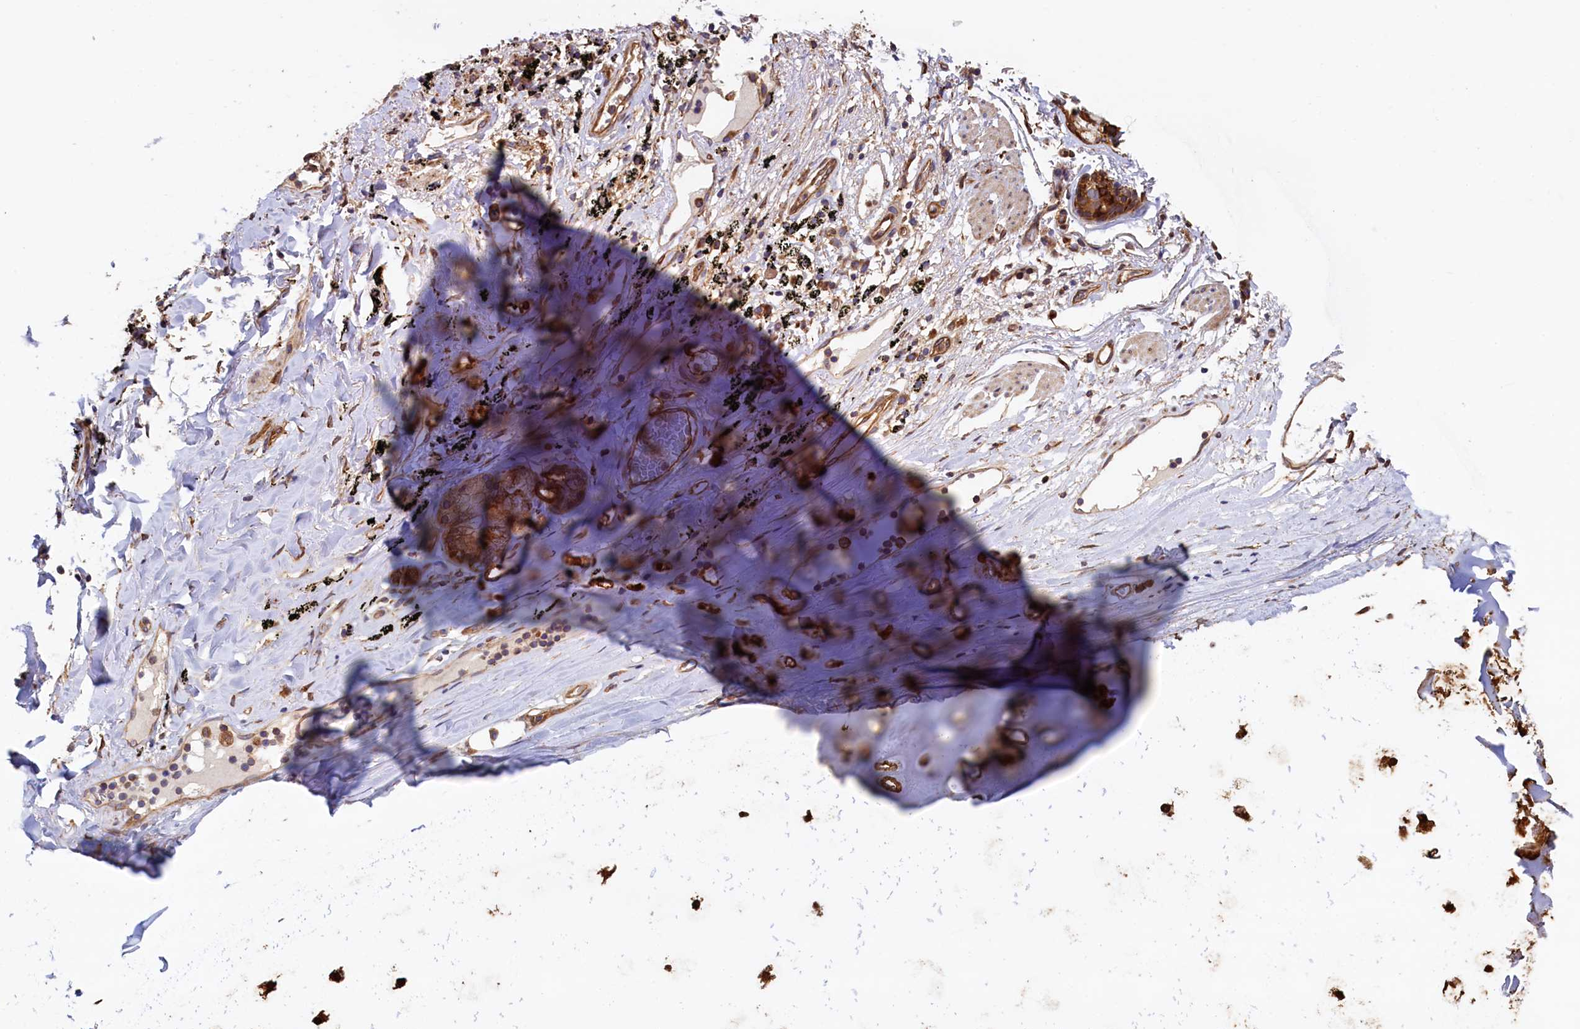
{"staining": {"intensity": "negative", "quantity": "none", "location": "none"}, "tissue": "adipose tissue", "cell_type": "Adipocytes", "image_type": "normal", "snomed": [{"axis": "morphology", "description": "Normal tissue, NOS"}, {"axis": "topography", "description": "Lymph node"}, {"axis": "topography", "description": "Bronchus"}], "caption": "This is an IHC photomicrograph of benign human adipose tissue. There is no staining in adipocytes.", "gene": "ATXN2L", "patient": {"sex": "male", "age": 63}}